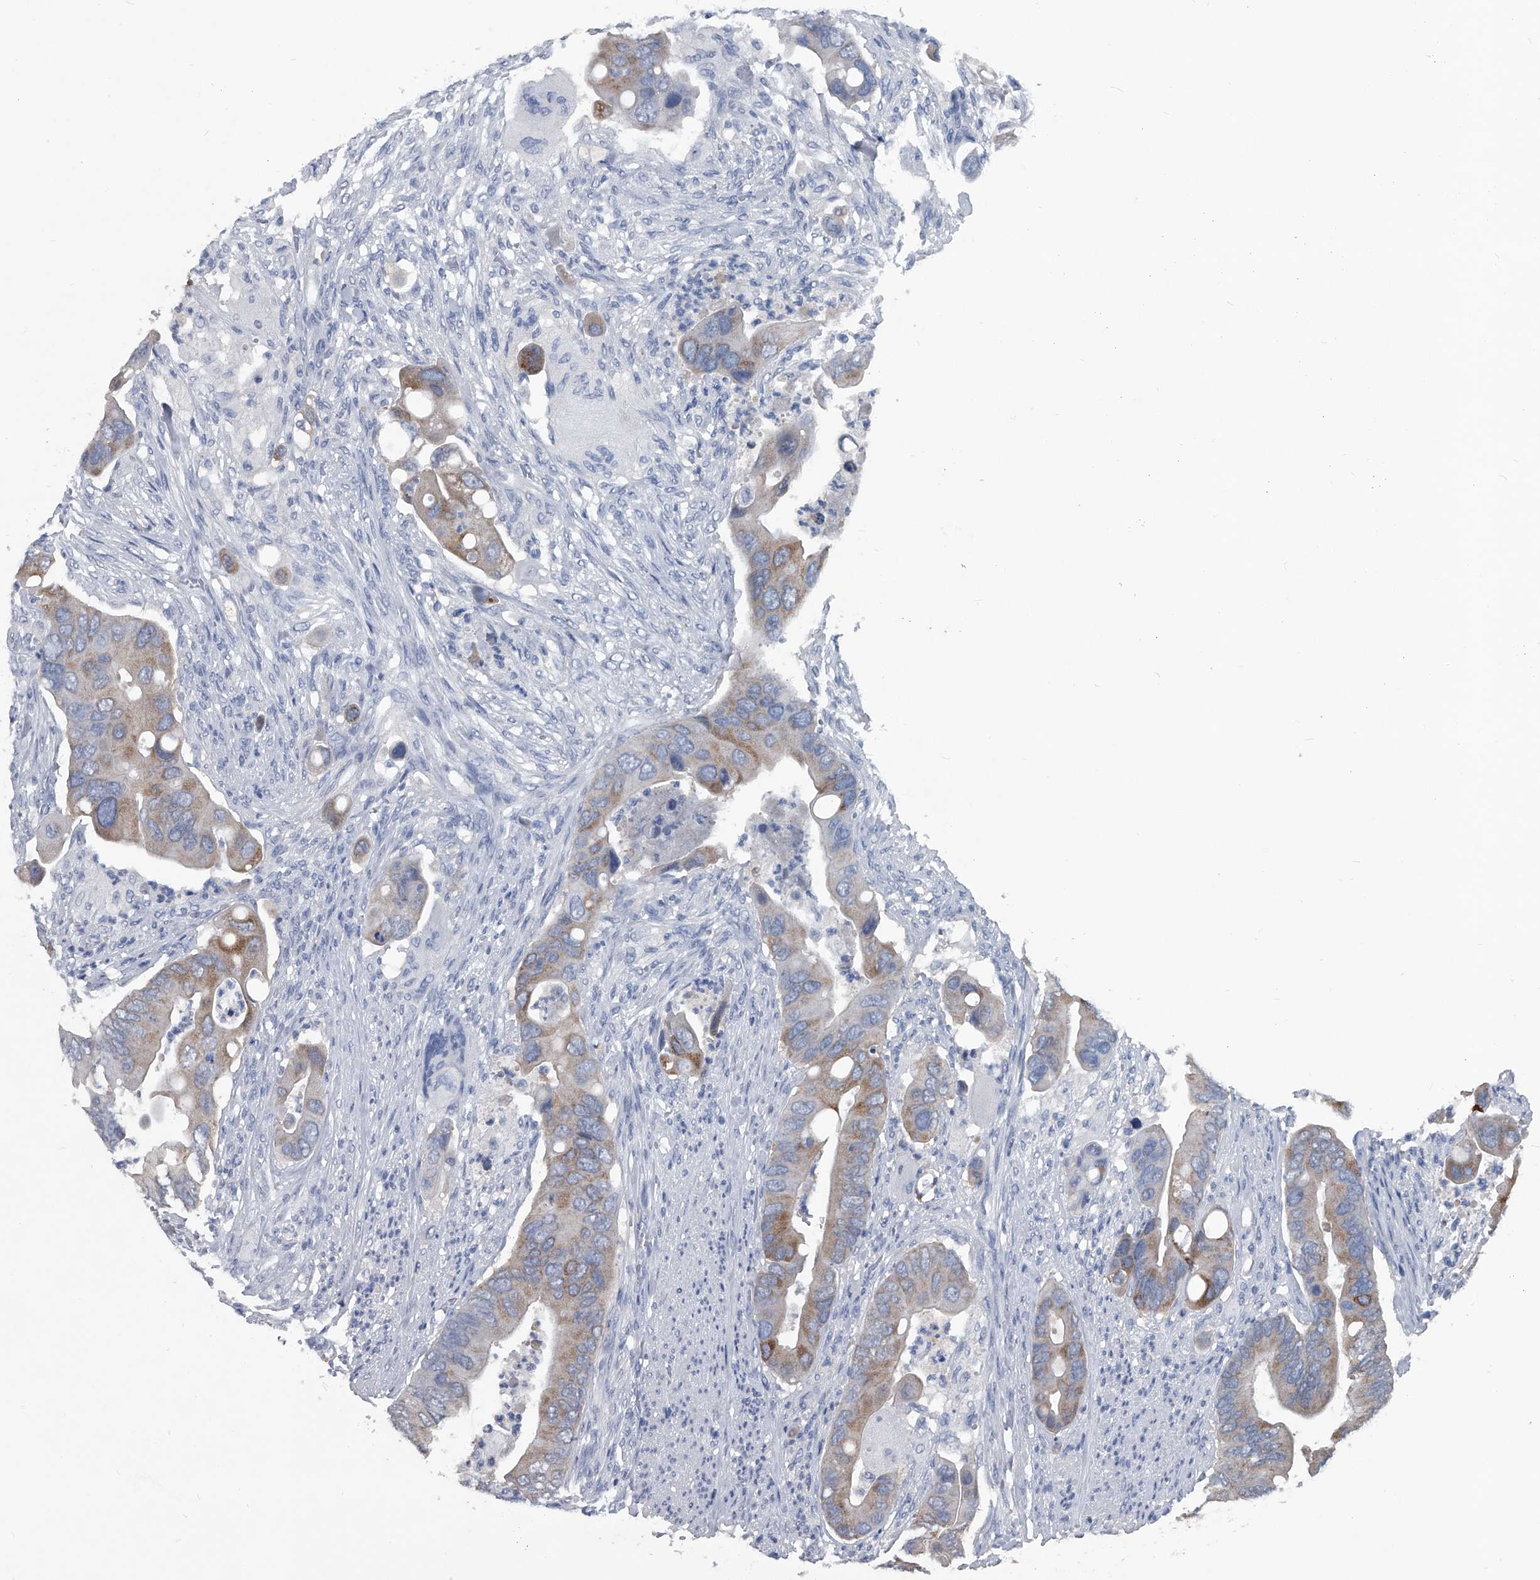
{"staining": {"intensity": "weak", "quantity": ">75%", "location": "cytoplasmic/membranous"}, "tissue": "colorectal cancer", "cell_type": "Tumor cells", "image_type": "cancer", "snomed": [{"axis": "morphology", "description": "Adenocarcinoma, NOS"}, {"axis": "topography", "description": "Rectum"}], "caption": "Tumor cells display low levels of weak cytoplasmic/membranous expression in approximately >75% of cells in adenocarcinoma (colorectal). (DAB = brown stain, brightfield microscopy at high magnification).", "gene": "BCAS1", "patient": {"sex": "female", "age": 57}}